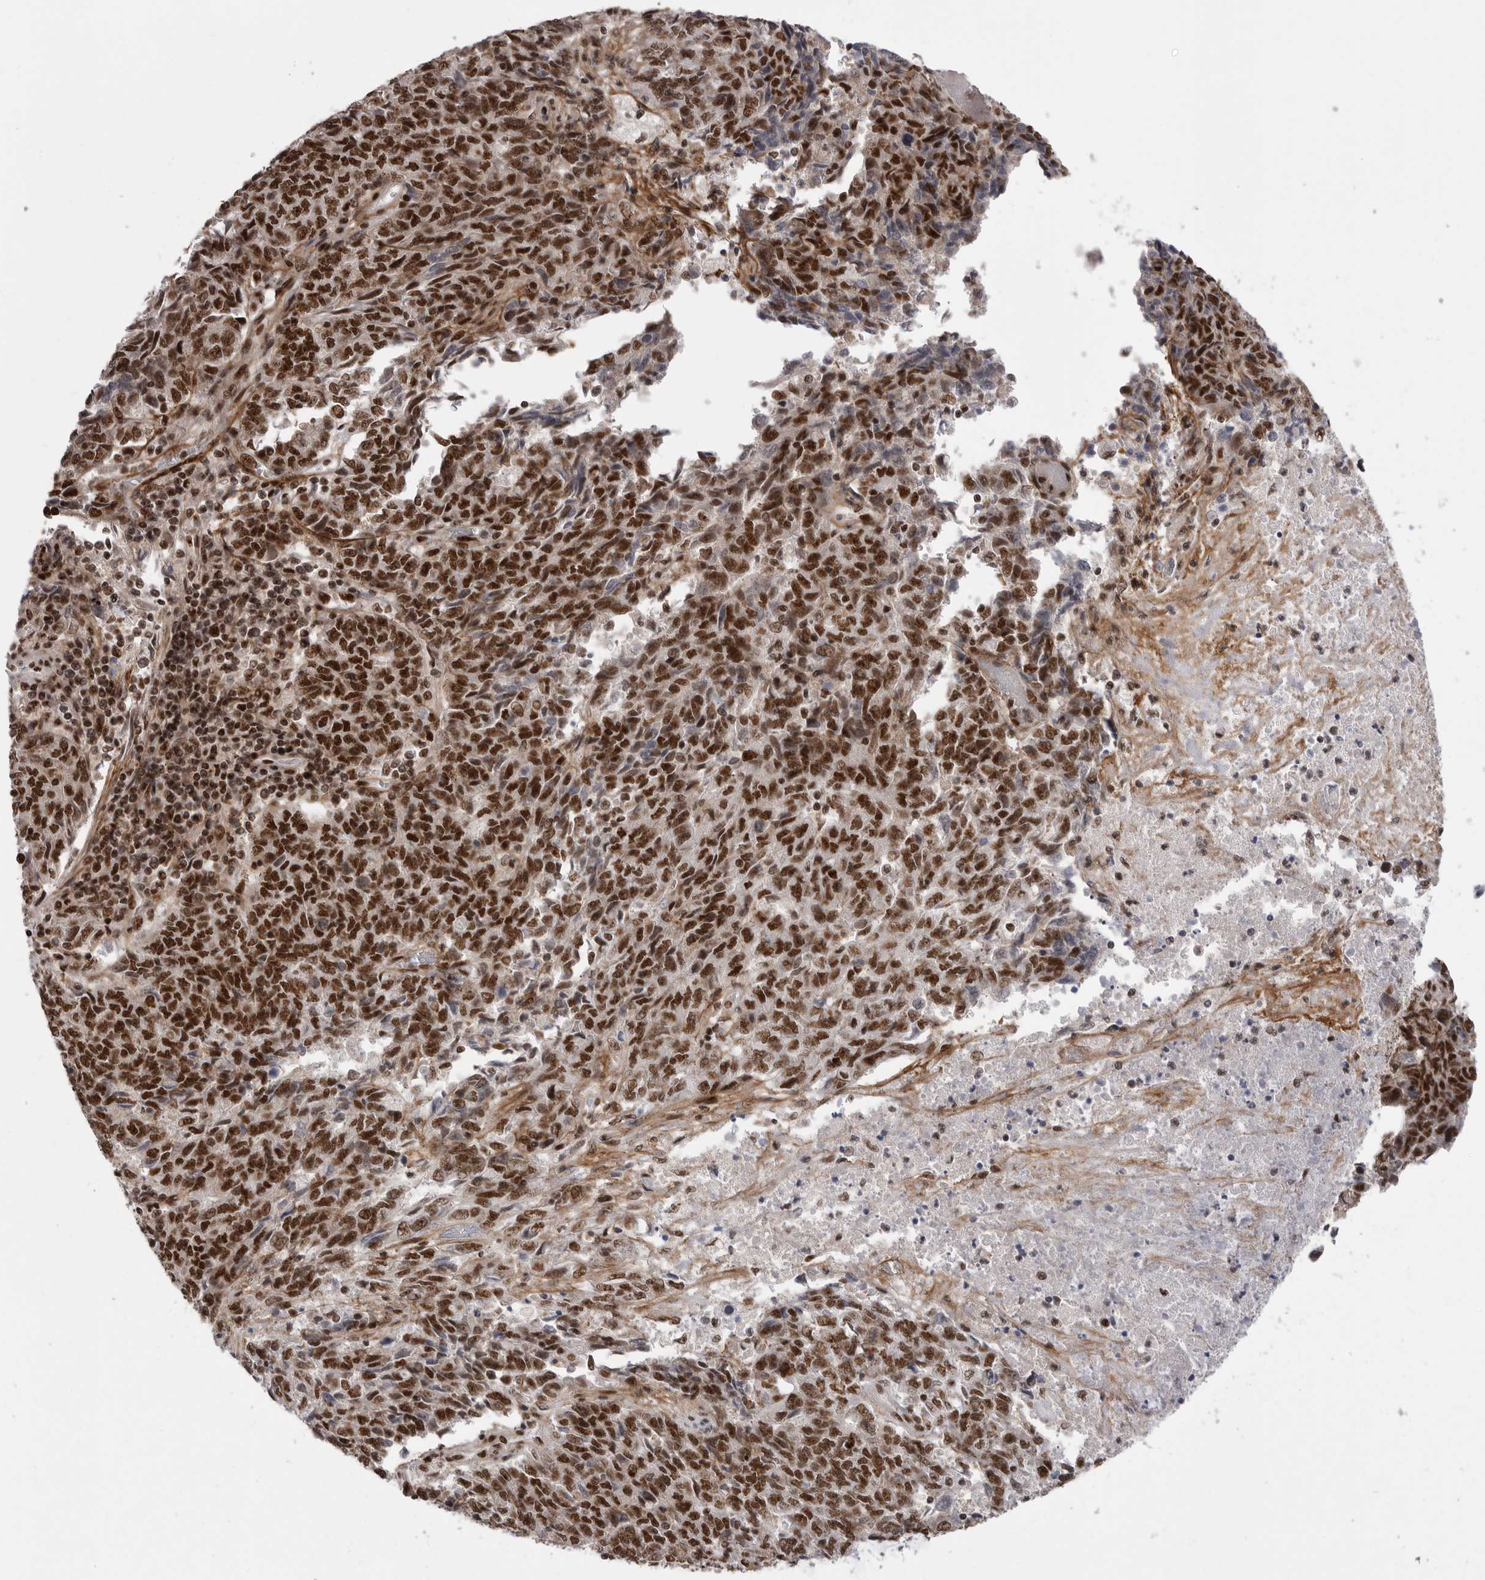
{"staining": {"intensity": "strong", "quantity": ">75%", "location": "nuclear"}, "tissue": "endometrial cancer", "cell_type": "Tumor cells", "image_type": "cancer", "snomed": [{"axis": "morphology", "description": "Adenocarcinoma, NOS"}, {"axis": "topography", "description": "Endometrium"}], "caption": "Immunohistochemistry histopathology image of endometrial adenocarcinoma stained for a protein (brown), which shows high levels of strong nuclear expression in about >75% of tumor cells.", "gene": "PPP1R8", "patient": {"sex": "female", "age": 80}}